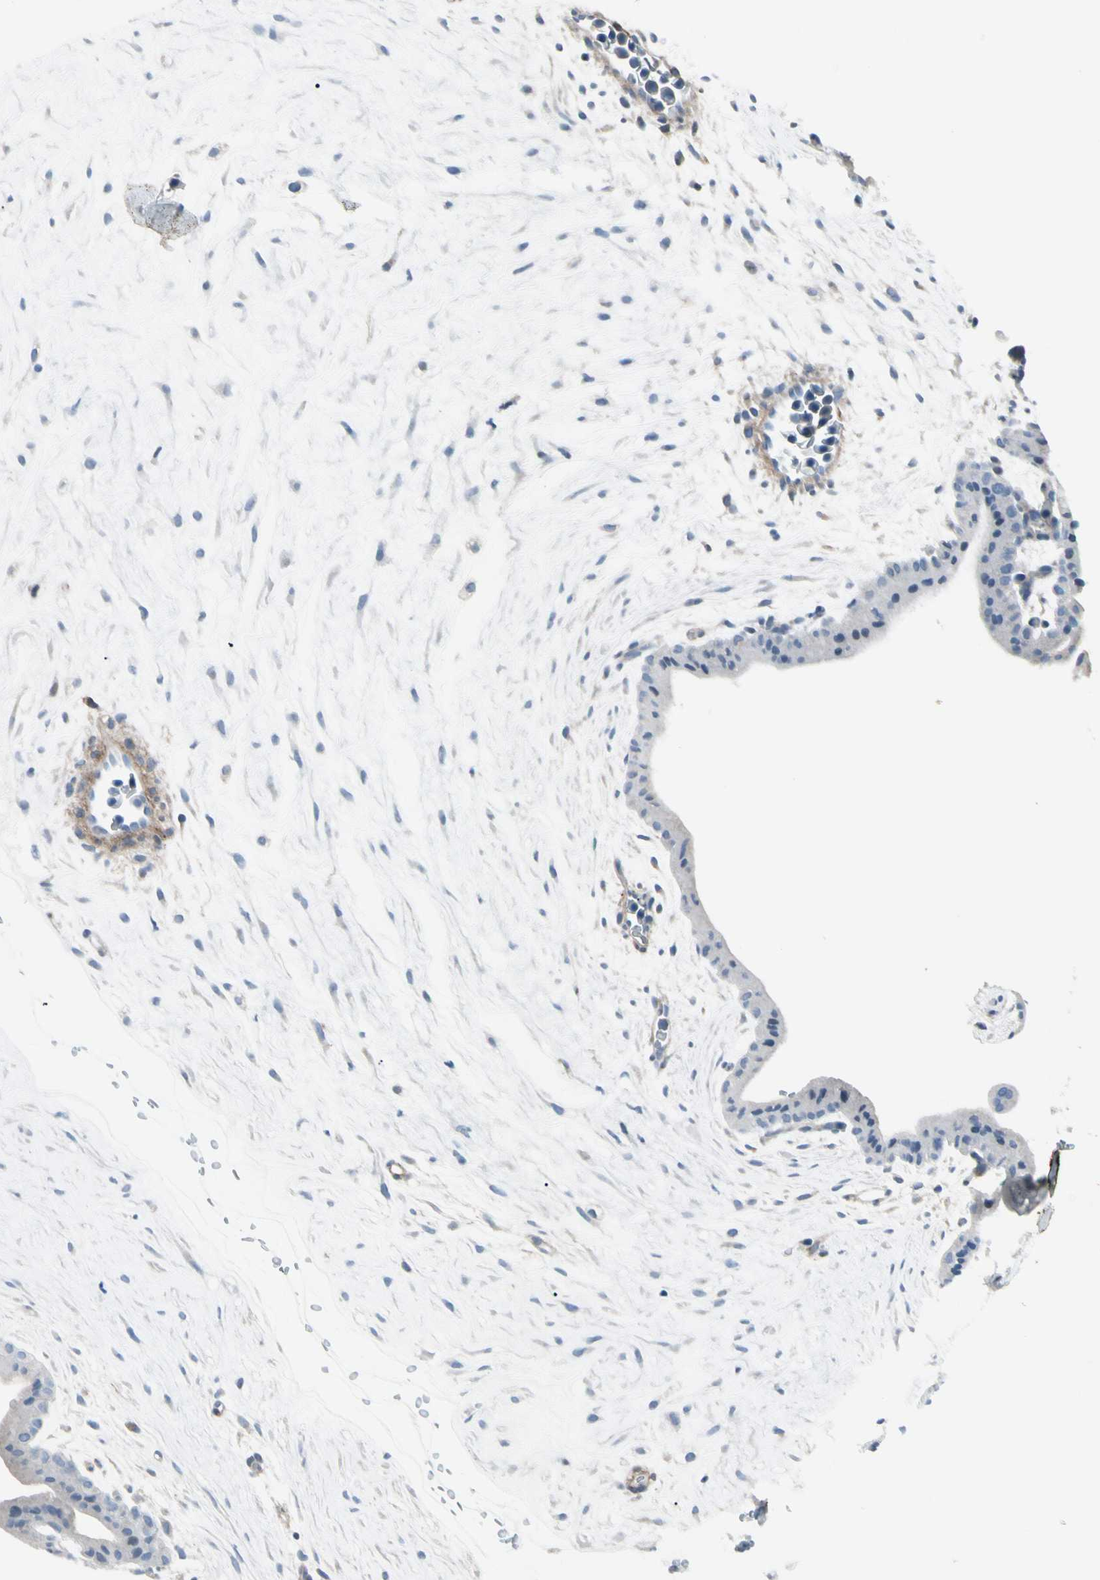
{"staining": {"intensity": "moderate", "quantity": ">75%", "location": "cytoplasmic/membranous"}, "tissue": "placenta", "cell_type": "Decidual cells", "image_type": "normal", "snomed": [{"axis": "morphology", "description": "Normal tissue, NOS"}, {"axis": "topography", "description": "Placenta"}], "caption": "The image demonstrates immunohistochemical staining of unremarkable placenta. There is moderate cytoplasmic/membranous positivity is present in about >75% of decidual cells.", "gene": "PIGR", "patient": {"sex": "female", "age": 35}}